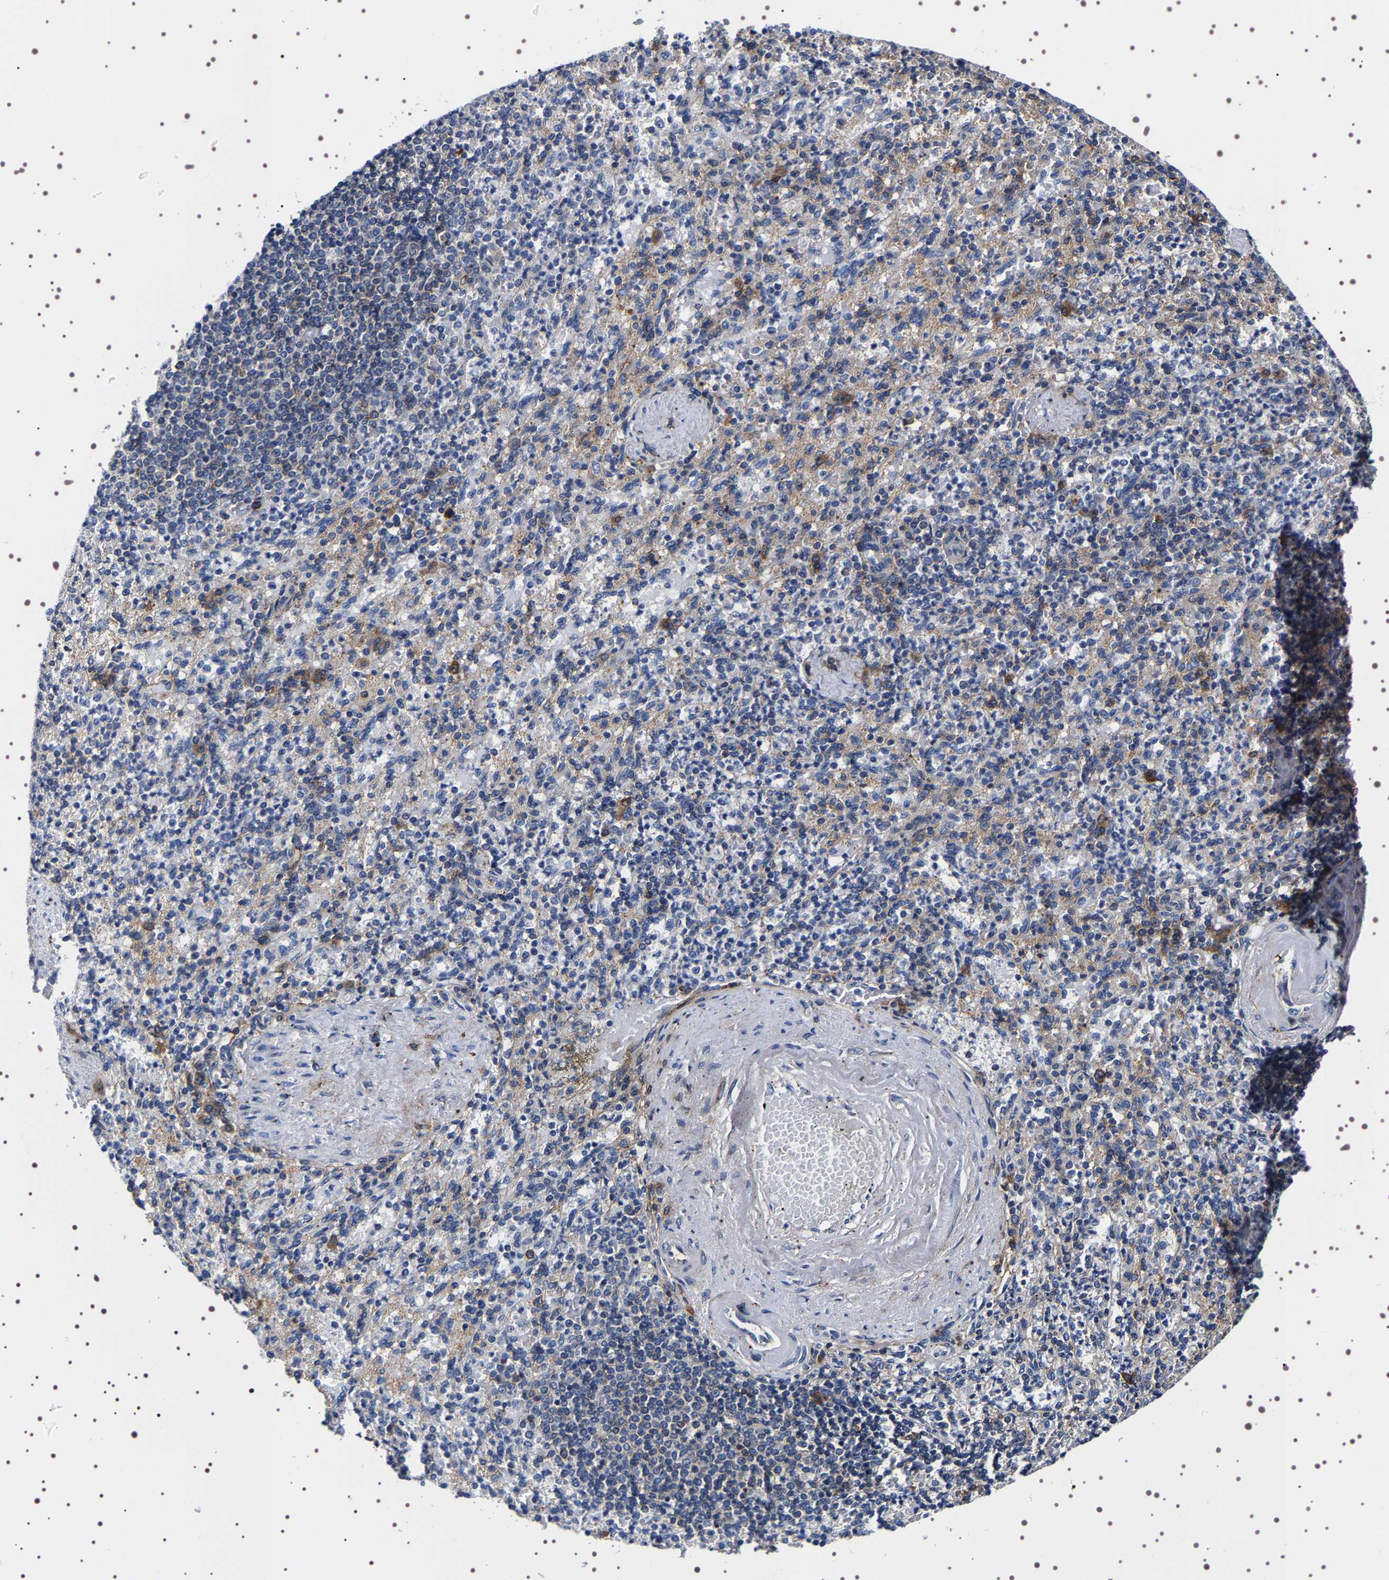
{"staining": {"intensity": "moderate", "quantity": "25%-75%", "location": "cytoplasmic/membranous"}, "tissue": "spleen", "cell_type": "Cells in red pulp", "image_type": "normal", "snomed": [{"axis": "morphology", "description": "Normal tissue, NOS"}, {"axis": "topography", "description": "Spleen"}], "caption": "Immunohistochemistry of unremarkable spleen displays medium levels of moderate cytoplasmic/membranous expression in about 25%-75% of cells in red pulp.", "gene": "SQLE", "patient": {"sex": "female", "age": 74}}